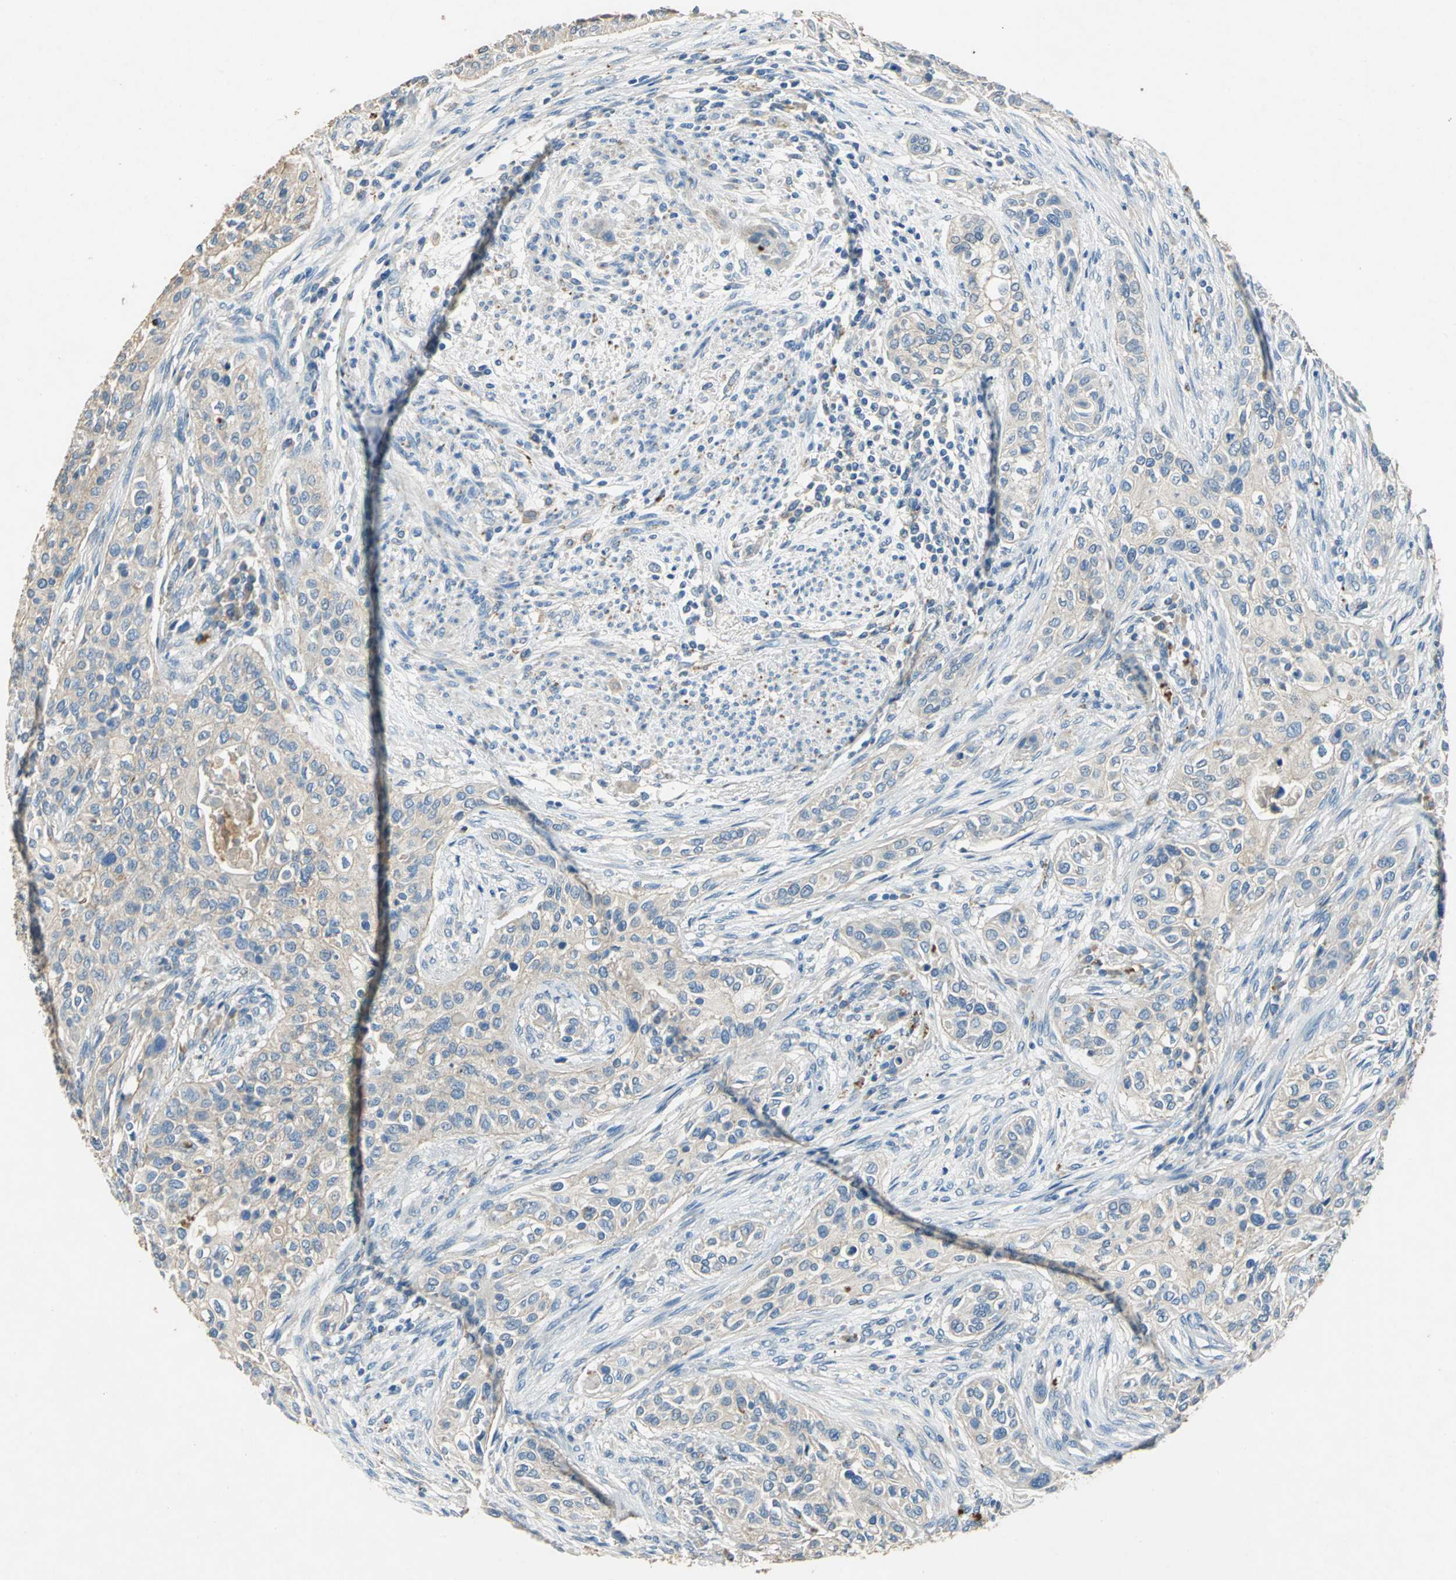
{"staining": {"intensity": "weak", "quantity": ">75%", "location": "cytoplasmic/membranous"}, "tissue": "urothelial cancer", "cell_type": "Tumor cells", "image_type": "cancer", "snomed": [{"axis": "morphology", "description": "Urothelial carcinoma, High grade"}, {"axis": "topography", "description": "Urinary bladder"}], "caption": "Urothelial cancer stained for a protein (brown) exhibits weak cytoplasmic/membranous positive positivity in approximately >75% of tumor cells.", "gene": "ADAMTS5", "patient": {"sex": "male", "age": 74}}